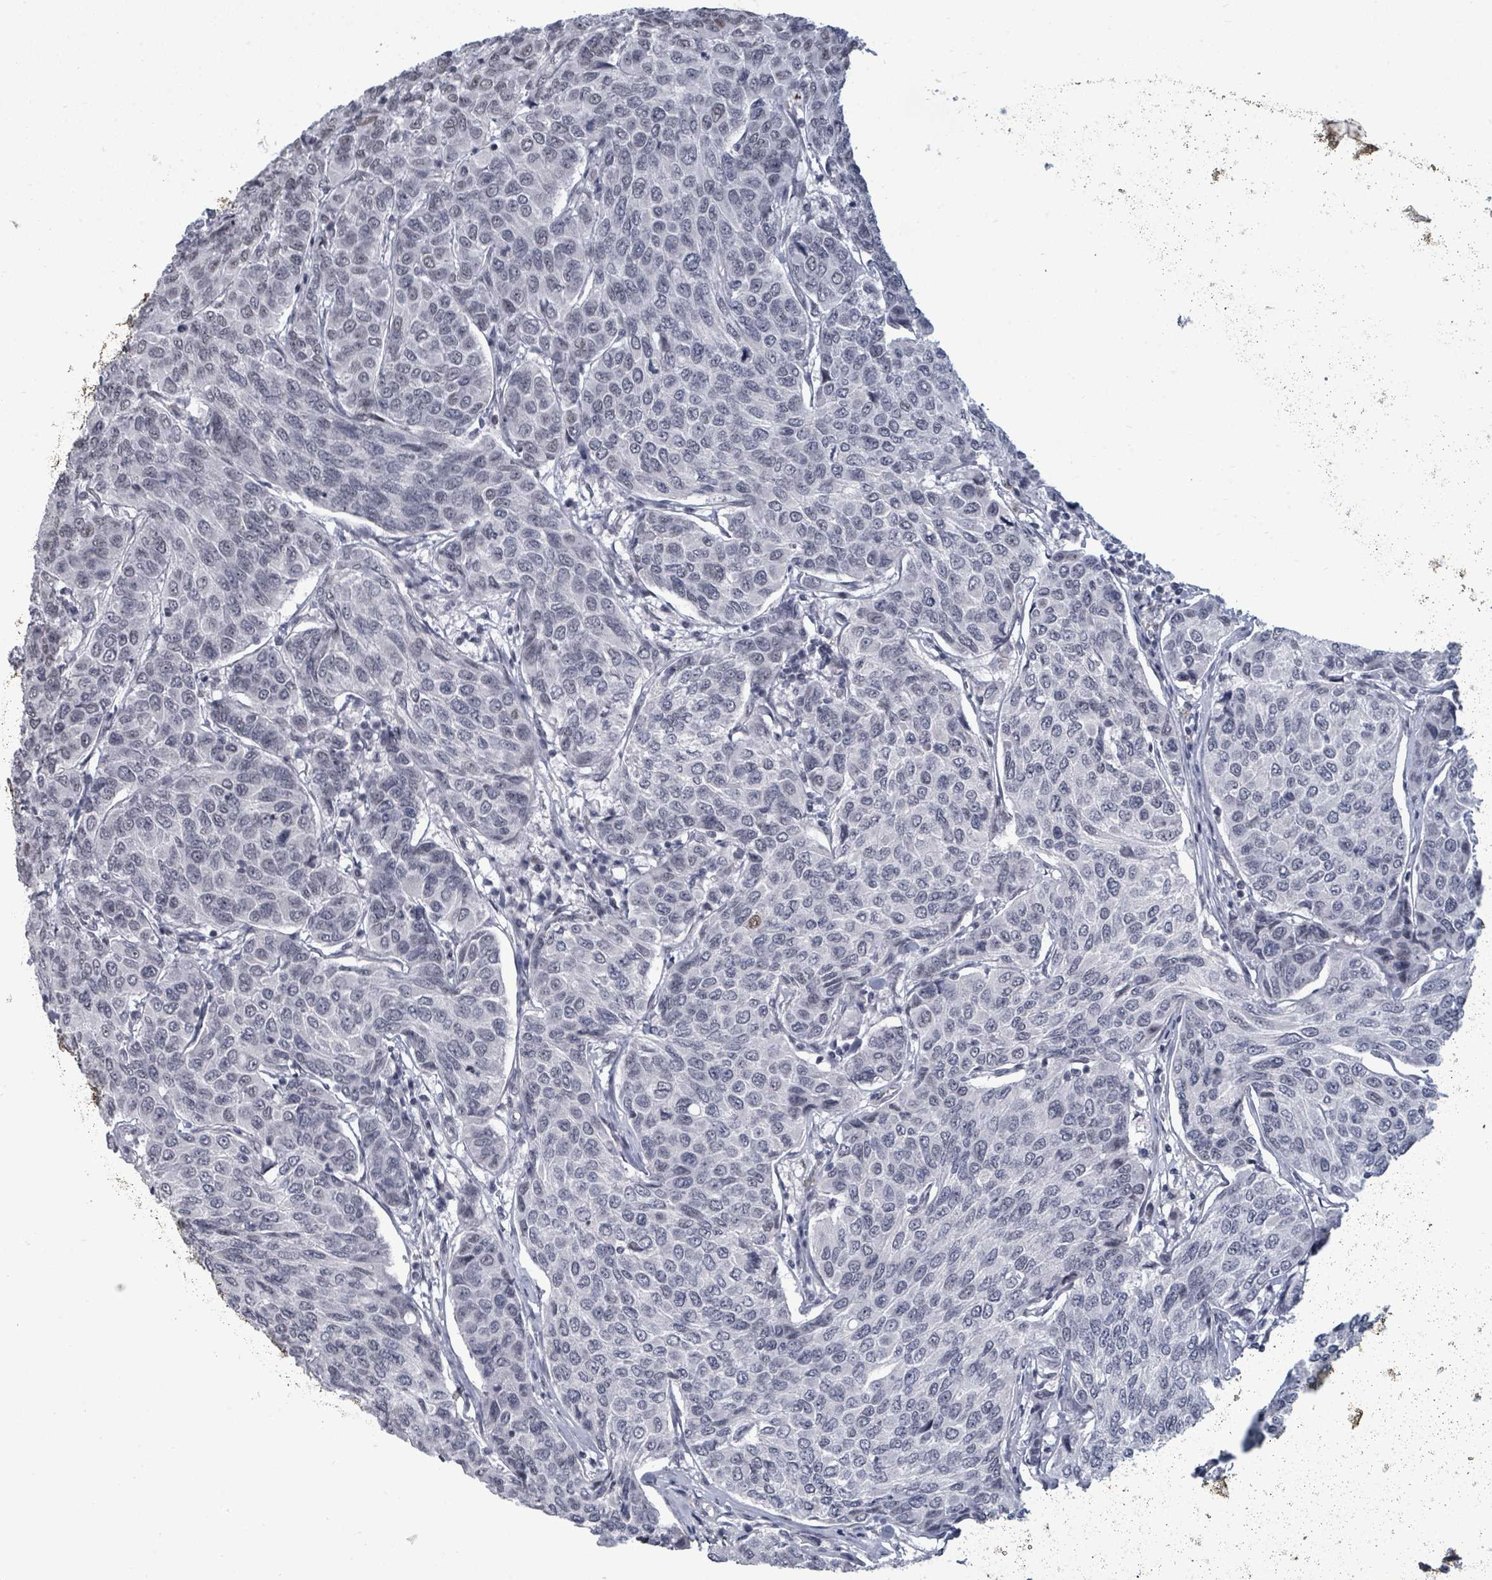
{"staining": {"intensity": "negative", "quantity": "none", "location": "none"}, "tissue": "breast cancer", "cell_type": "Tumor cells", "image_type": "cancer", "snomed": [{"axis": "morphology", "description": "Duct carcinoma"}, {"axis": "topography", "description": "Breast"}], "caption": "Photomicrograph shows no significant protein expression in tumor cells of breast infiltrating ductal carcinoma.", "gene": "ERCC5", "patient": {"sex": "female", "age": 55}}